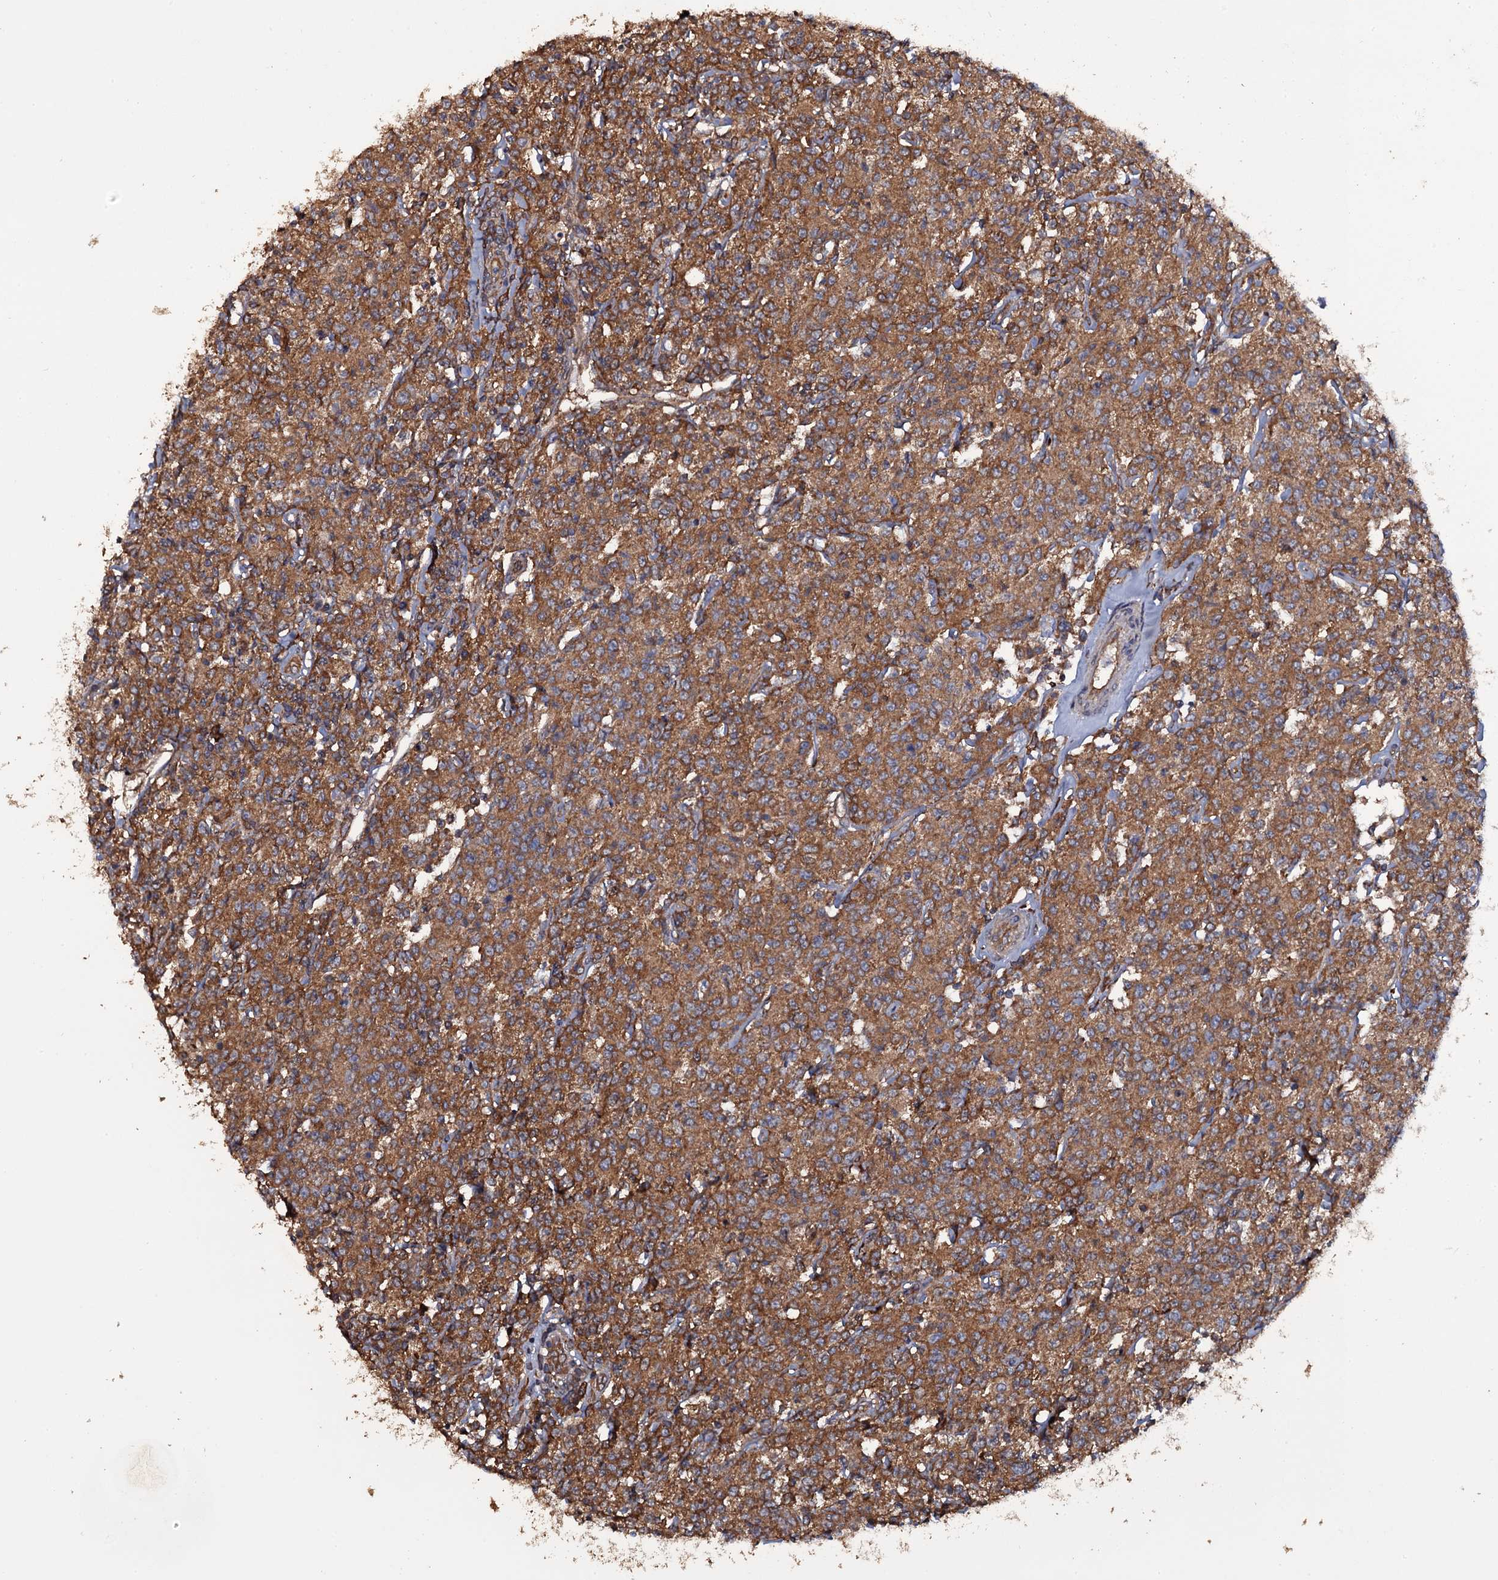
{"staining": {"intensity": "moderate", "quantity": ">75%", "location": "cytoplasmic/membranous"}, "tissue": "lymphoma", "cell_type": "Tumor cells", "image_type": "cancer", "snomed": [{"axis": "morphology", "description": "Malignant lymphoma, non-Hodgkin's type, Low grade"}, {"axis": "topography", "description": "Small intestine"}], "caption": "Approximately >75% of tumor cells in lymphoma exhibit moderate cytoplasmic/membranous protein positivity as visualized by brown immunohistochemical staining.", "gene": "TTC23", "patient": {"sex": "female", "age": 59}}